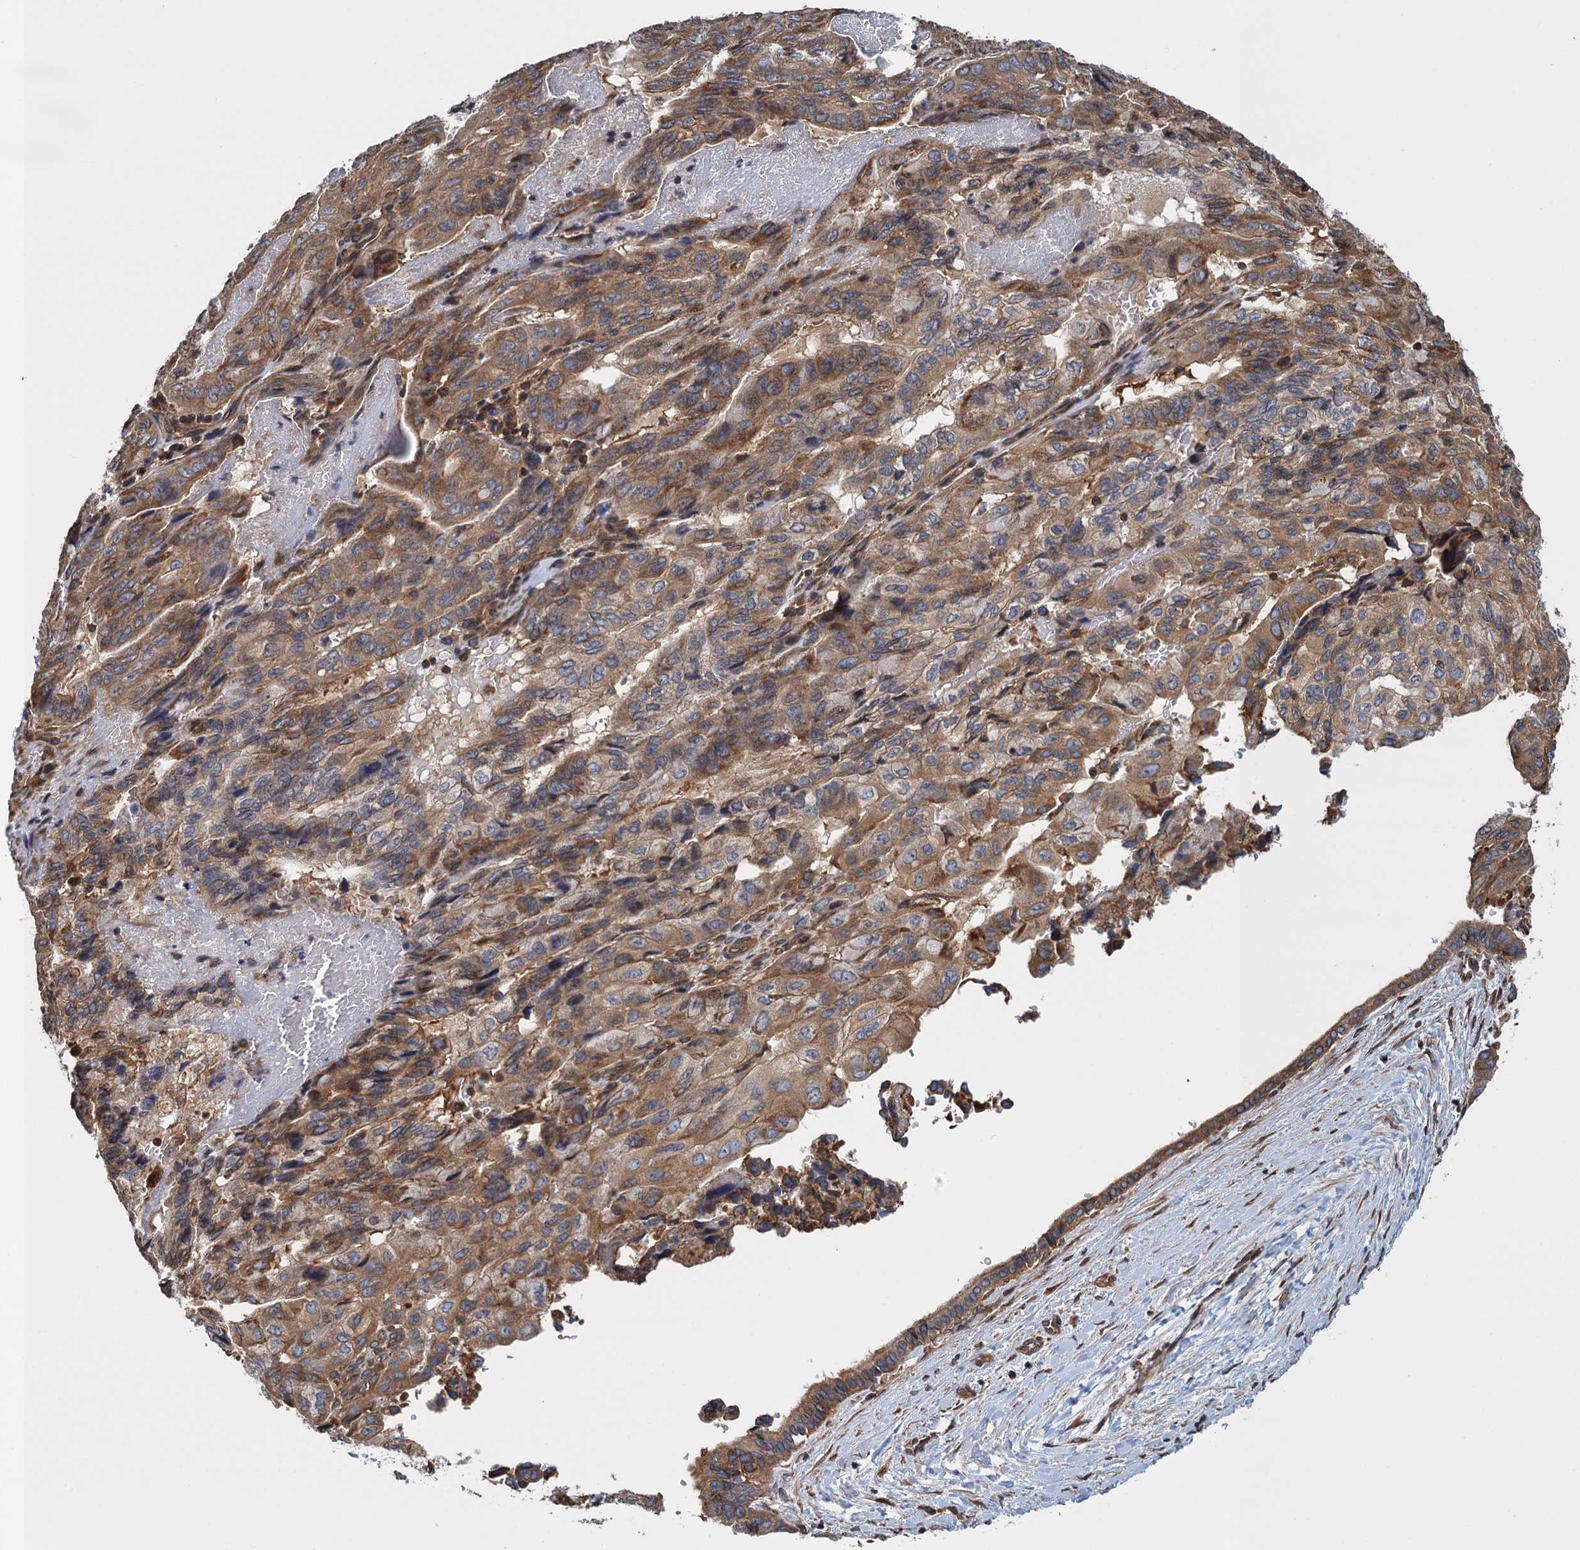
{"staining": {"intensity": "moderate", "quantity": ">75%", "location": "cytoplasmic/membranous"}, "tissue": "pancreatic cancer", "cell_type": "Tumor cells", "image_type": "cancer", "snomed": [{"axis": "morphology", "description": "Adenocarcinoma, NOS"}, {"axis": "topography", "description": "Pancreas"}], "caption": "Tumor cells demonstrate medium levels of moderate cytoplasmic/membranous positivity in about >75% of cells in pancreatic cancer.", "gene": "MDM1", "patient": {"sex": "male", "age": 51}}